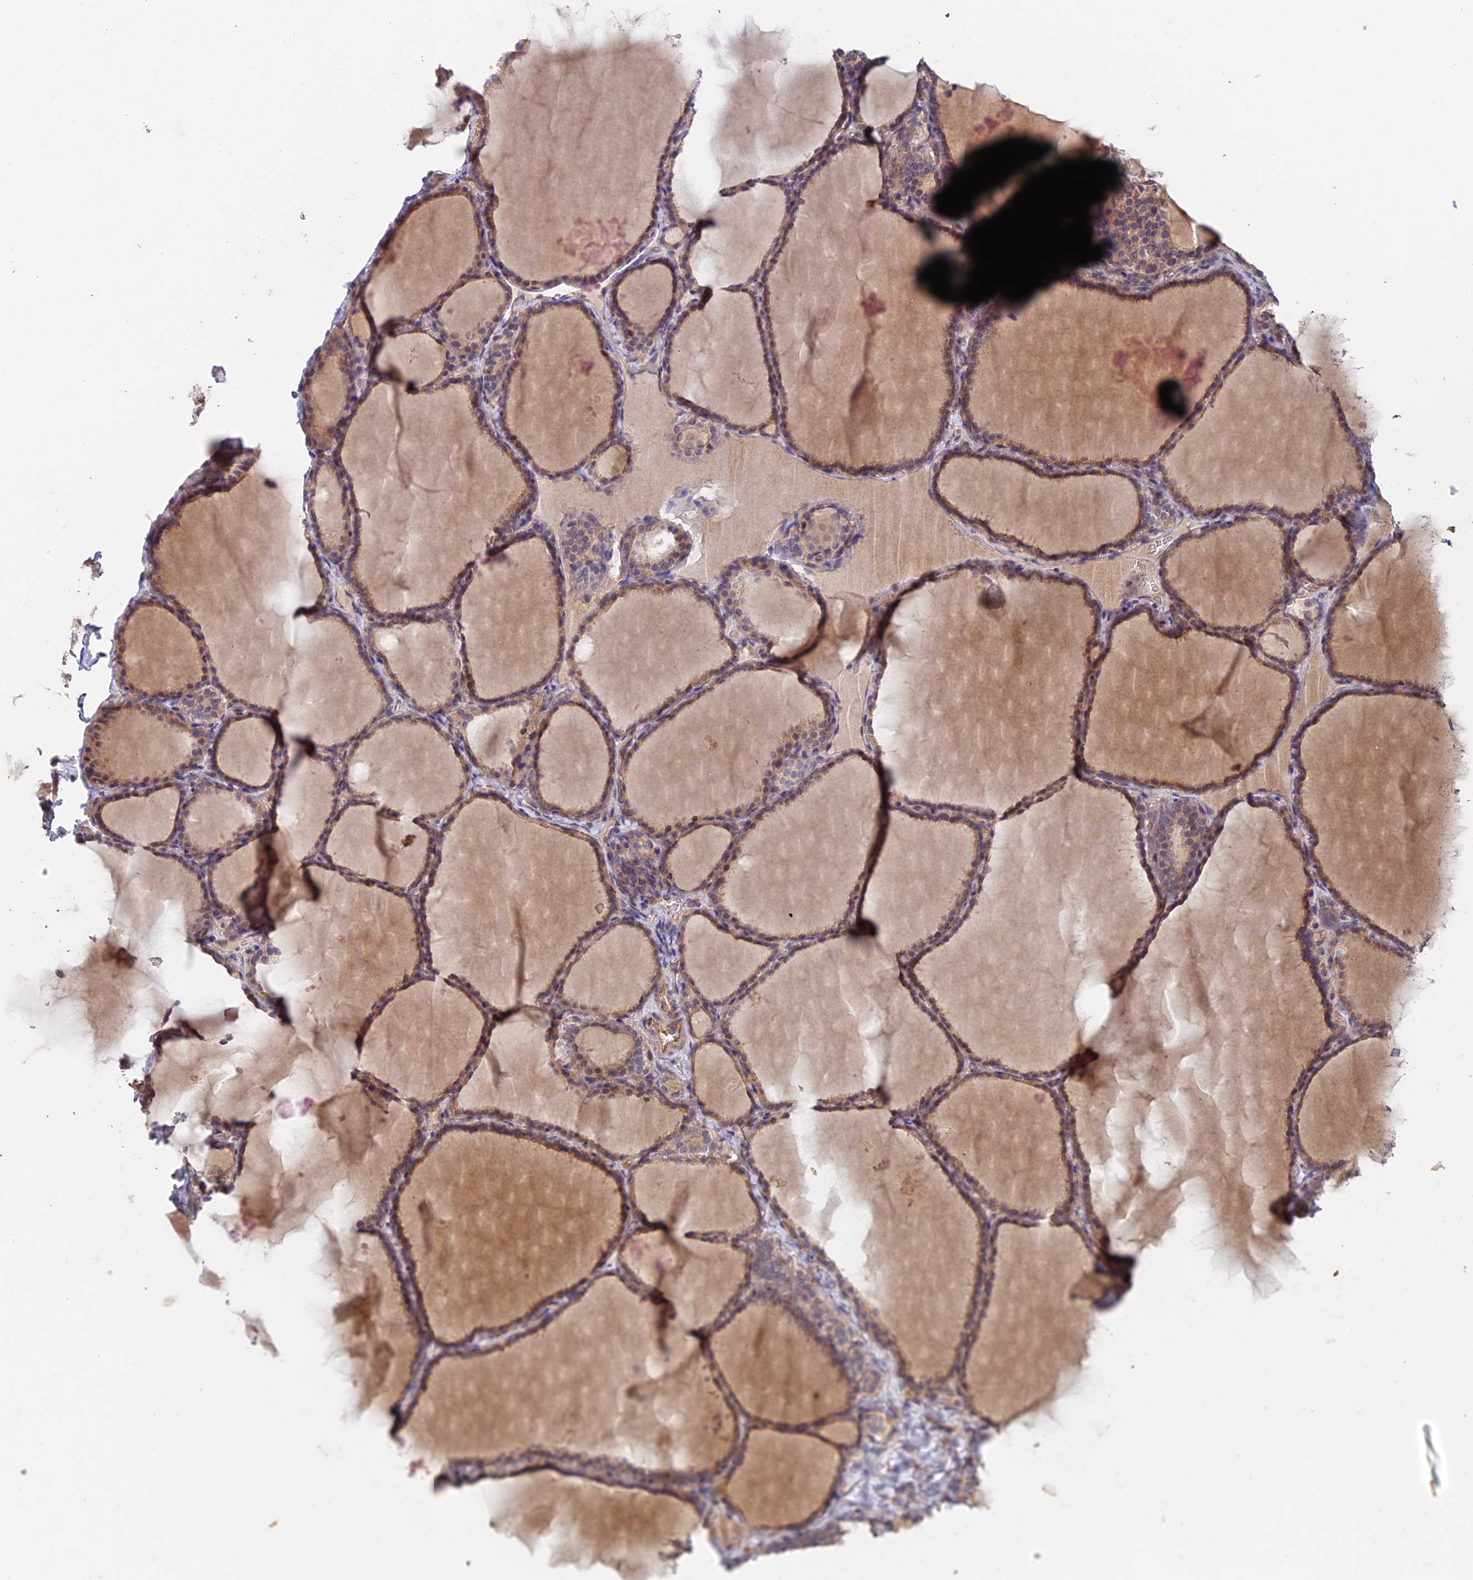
{"staining": {"intensity": "moderate", "quantity": ">75%", "location": "cytoplasmic/membranous"}, "tissue": "thyroid gland", "cell_type": "Glandular cells", "image_type": "normal", "snomed": [{"axis": "morphology", "description": "Normal tissue, NOS"}, {"axis": "topography", "description": "Thyroid gland"}], "caption": "Glandular cells show medium levels of moderate cytoplasmic/membranous expression in about >75% of cells in unremarkable thyroid gland.", "gene": "MYO9A", "patient": {"sex": "female", "age": 39}}